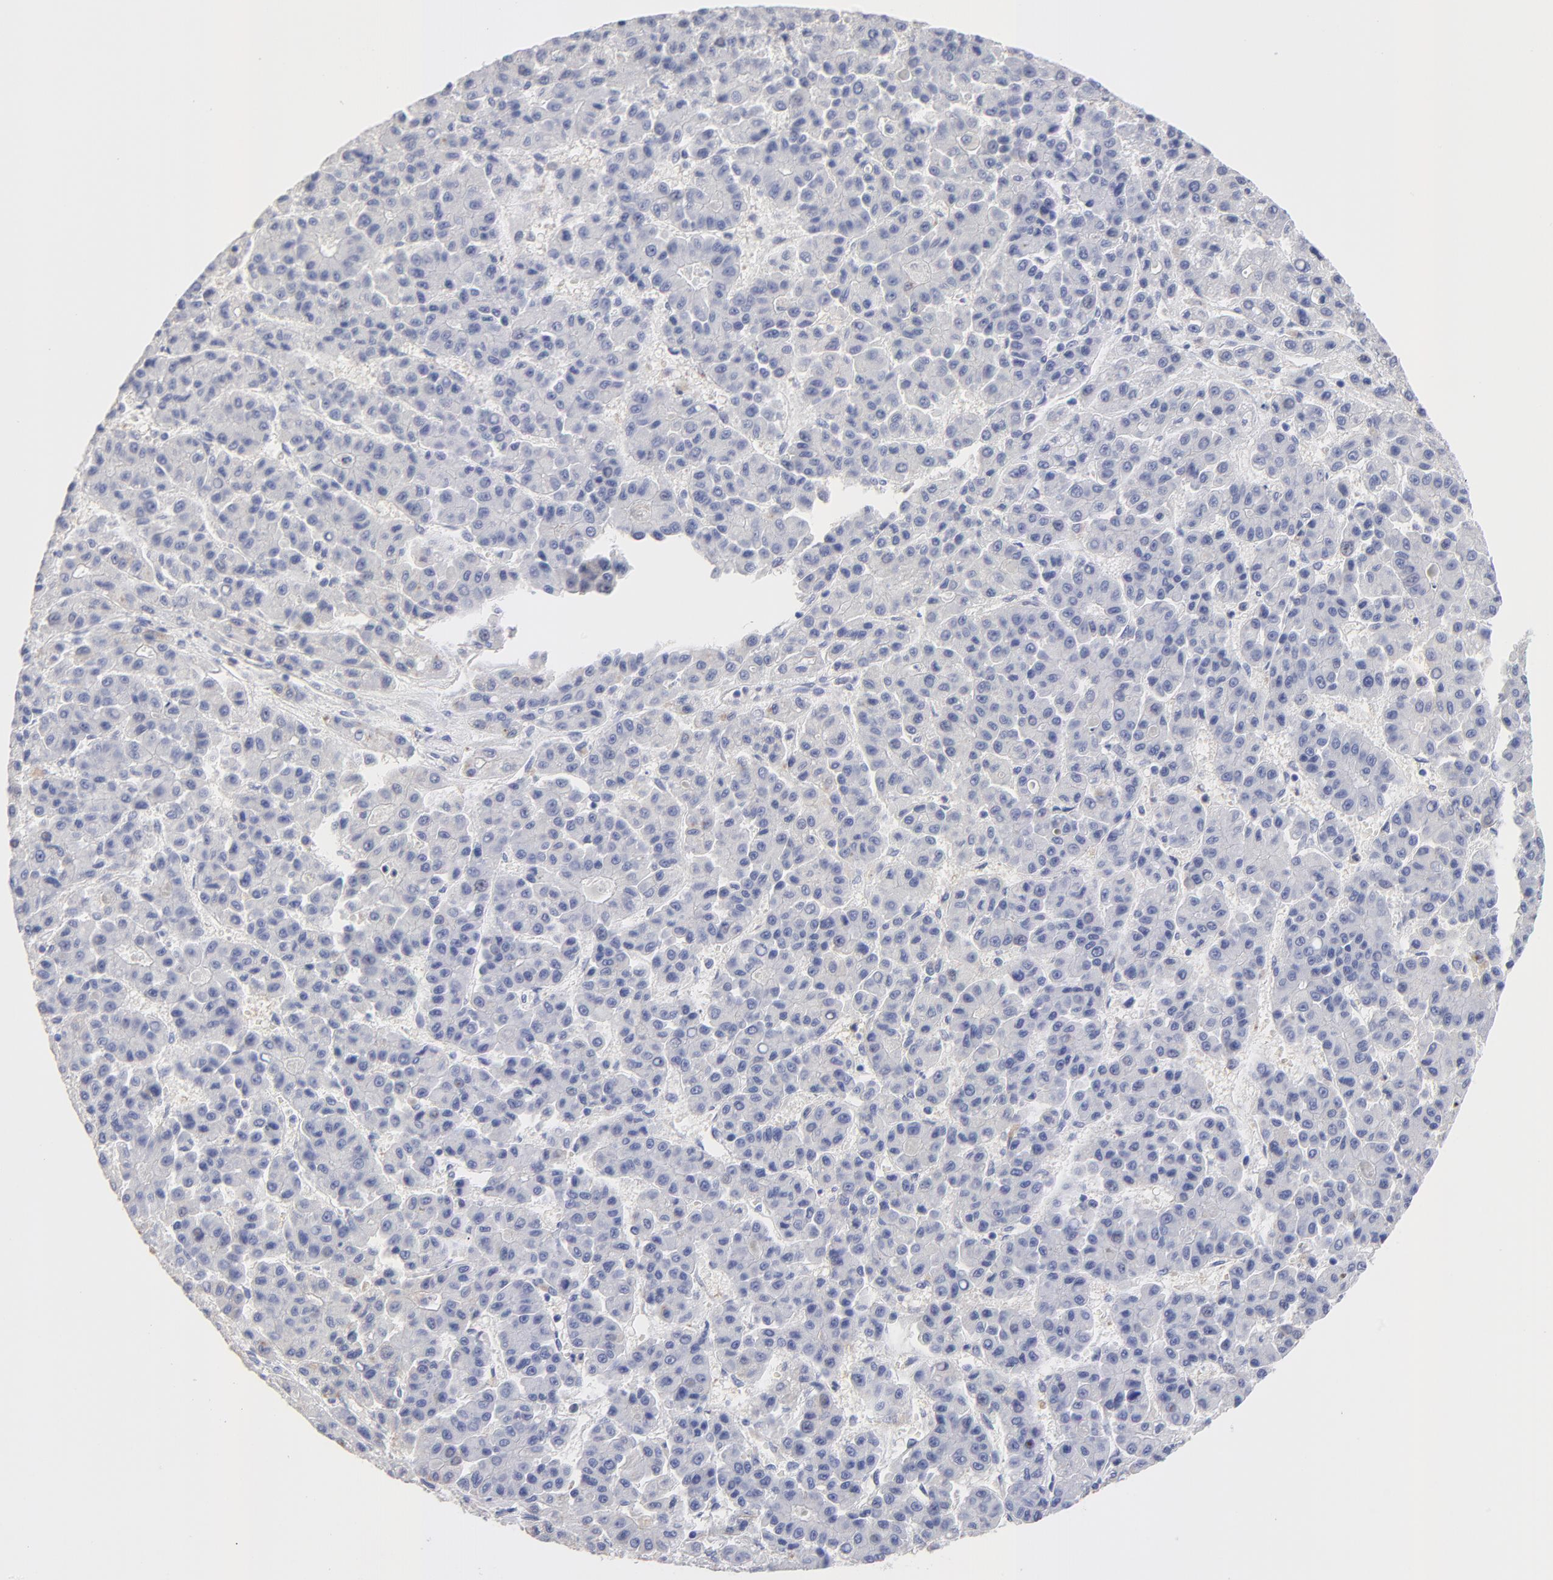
{"staining": {"intensity": "weak", "quantity": "<25%", "location": "cytoplasmic/membranous"}, "tissue": "liver cancer", "cell_type": "Tumor cells", "image_type": "cancer", "snomed": [{"axis": "morphology", "description": "Carcinoma, Hepatocellular, NOS"}, {"axis": "topography", "description": "Liver"}], "caption": "Tumor cells are negative for brown protein staining in liver hepatocellular carcinoma. (DAB immunohistochemistry visualized using brightfield microscopy, high magnification).", "gene": "SMARCA1", "patient": {"sex": "male", "age": 70}}